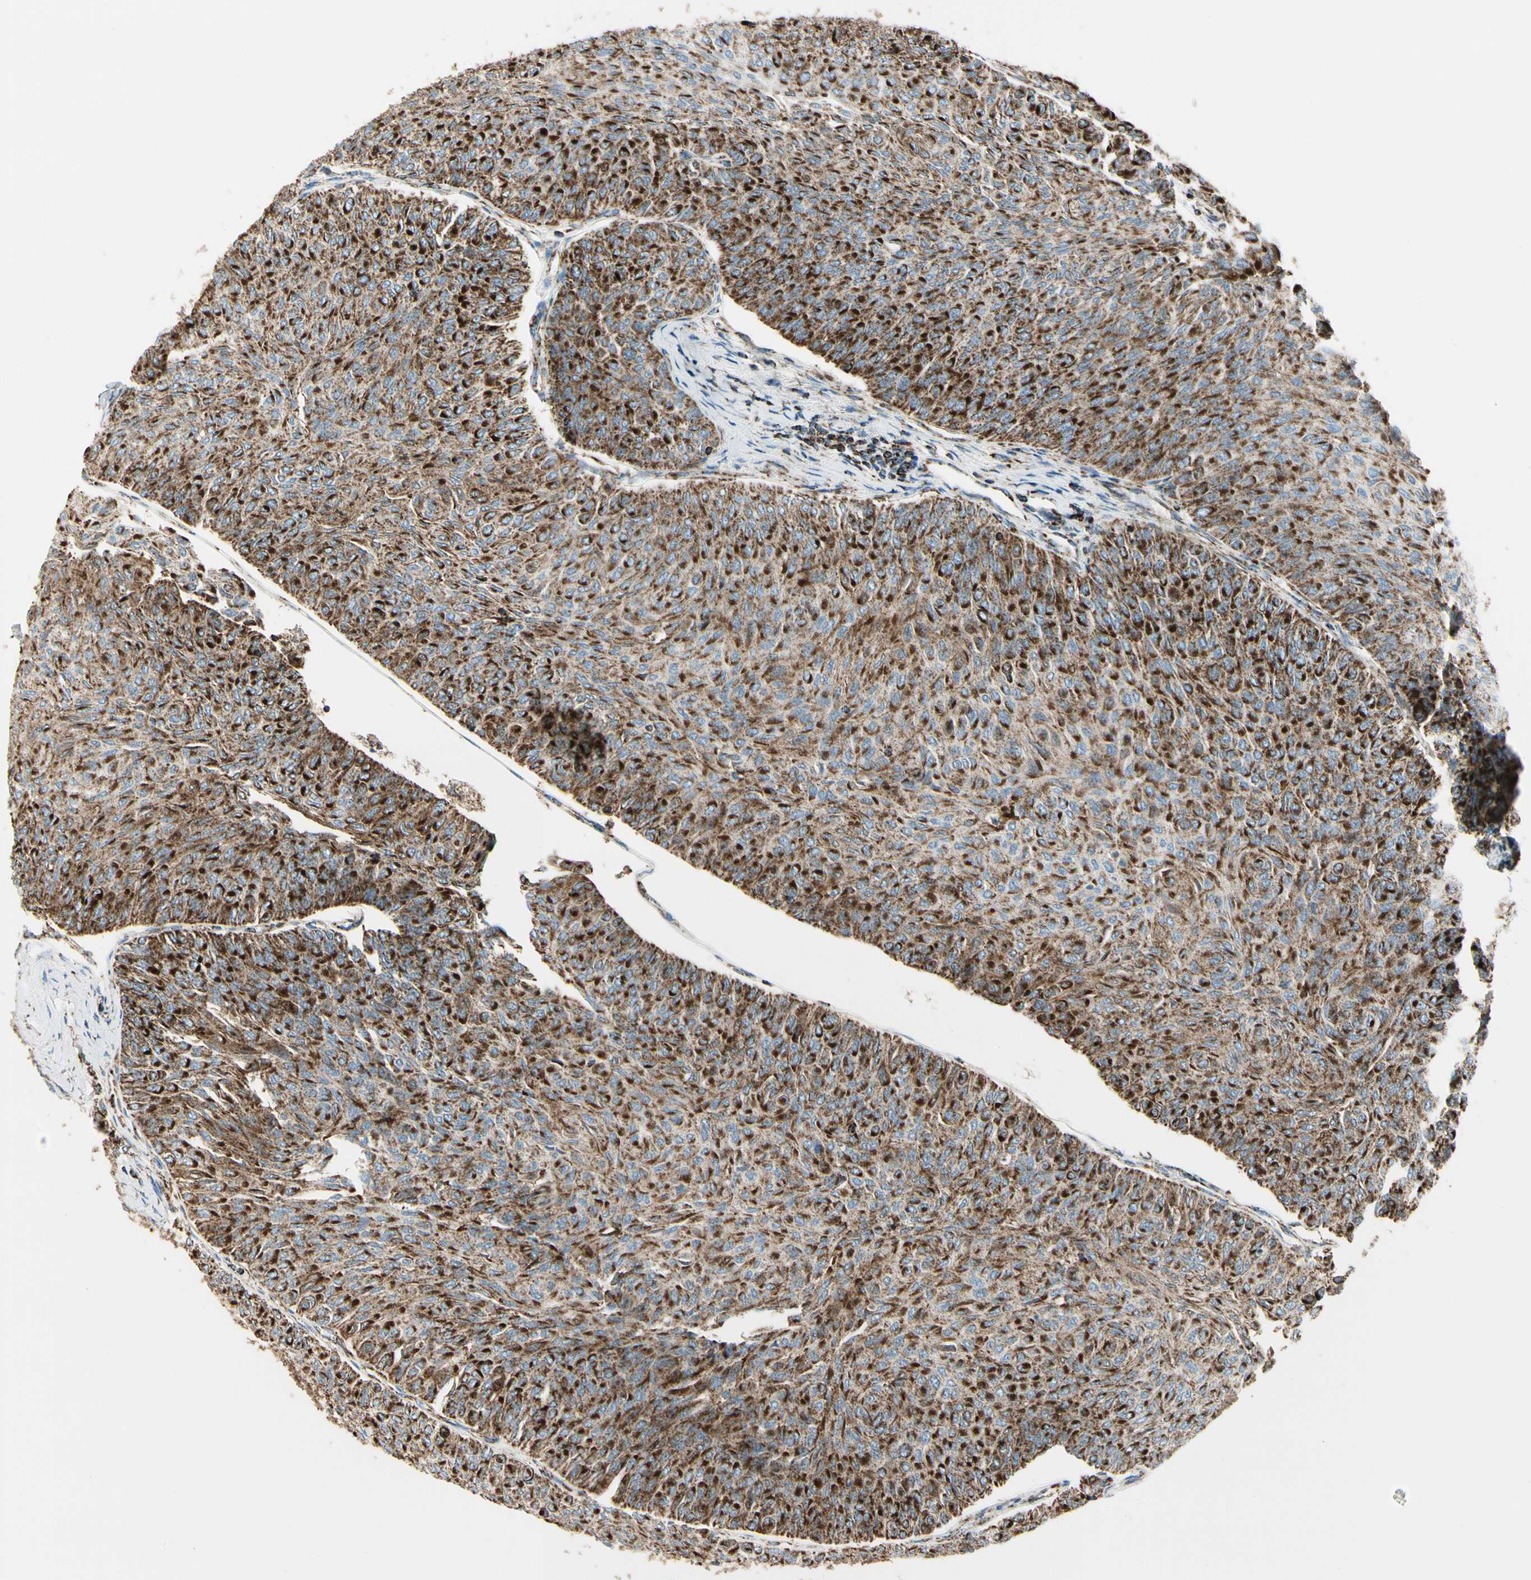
{"staining": {"intensity": "strong", "quantity": ">75%", "location": "cytoplasmic/membranous"}, "tissue": "urothelial cancer", "cell_type": "Tumor cells", "image_type": "cancer", "snomed": [{"axis": "morphology", "description": "Urothelial carcinoma, Low grade"}, {"axis": "topography", "description": "Urinary bladder"}], "caption": "Protein analysis of urothelial cancer tissue displays strong cytoplasmic/membranous staining in about >75% of tumor cells. (brown staining indicates protein expression, while blue staining denotes nuclei).", "gene": "ME2", "patient": {"sex": "male", "age": 78}}